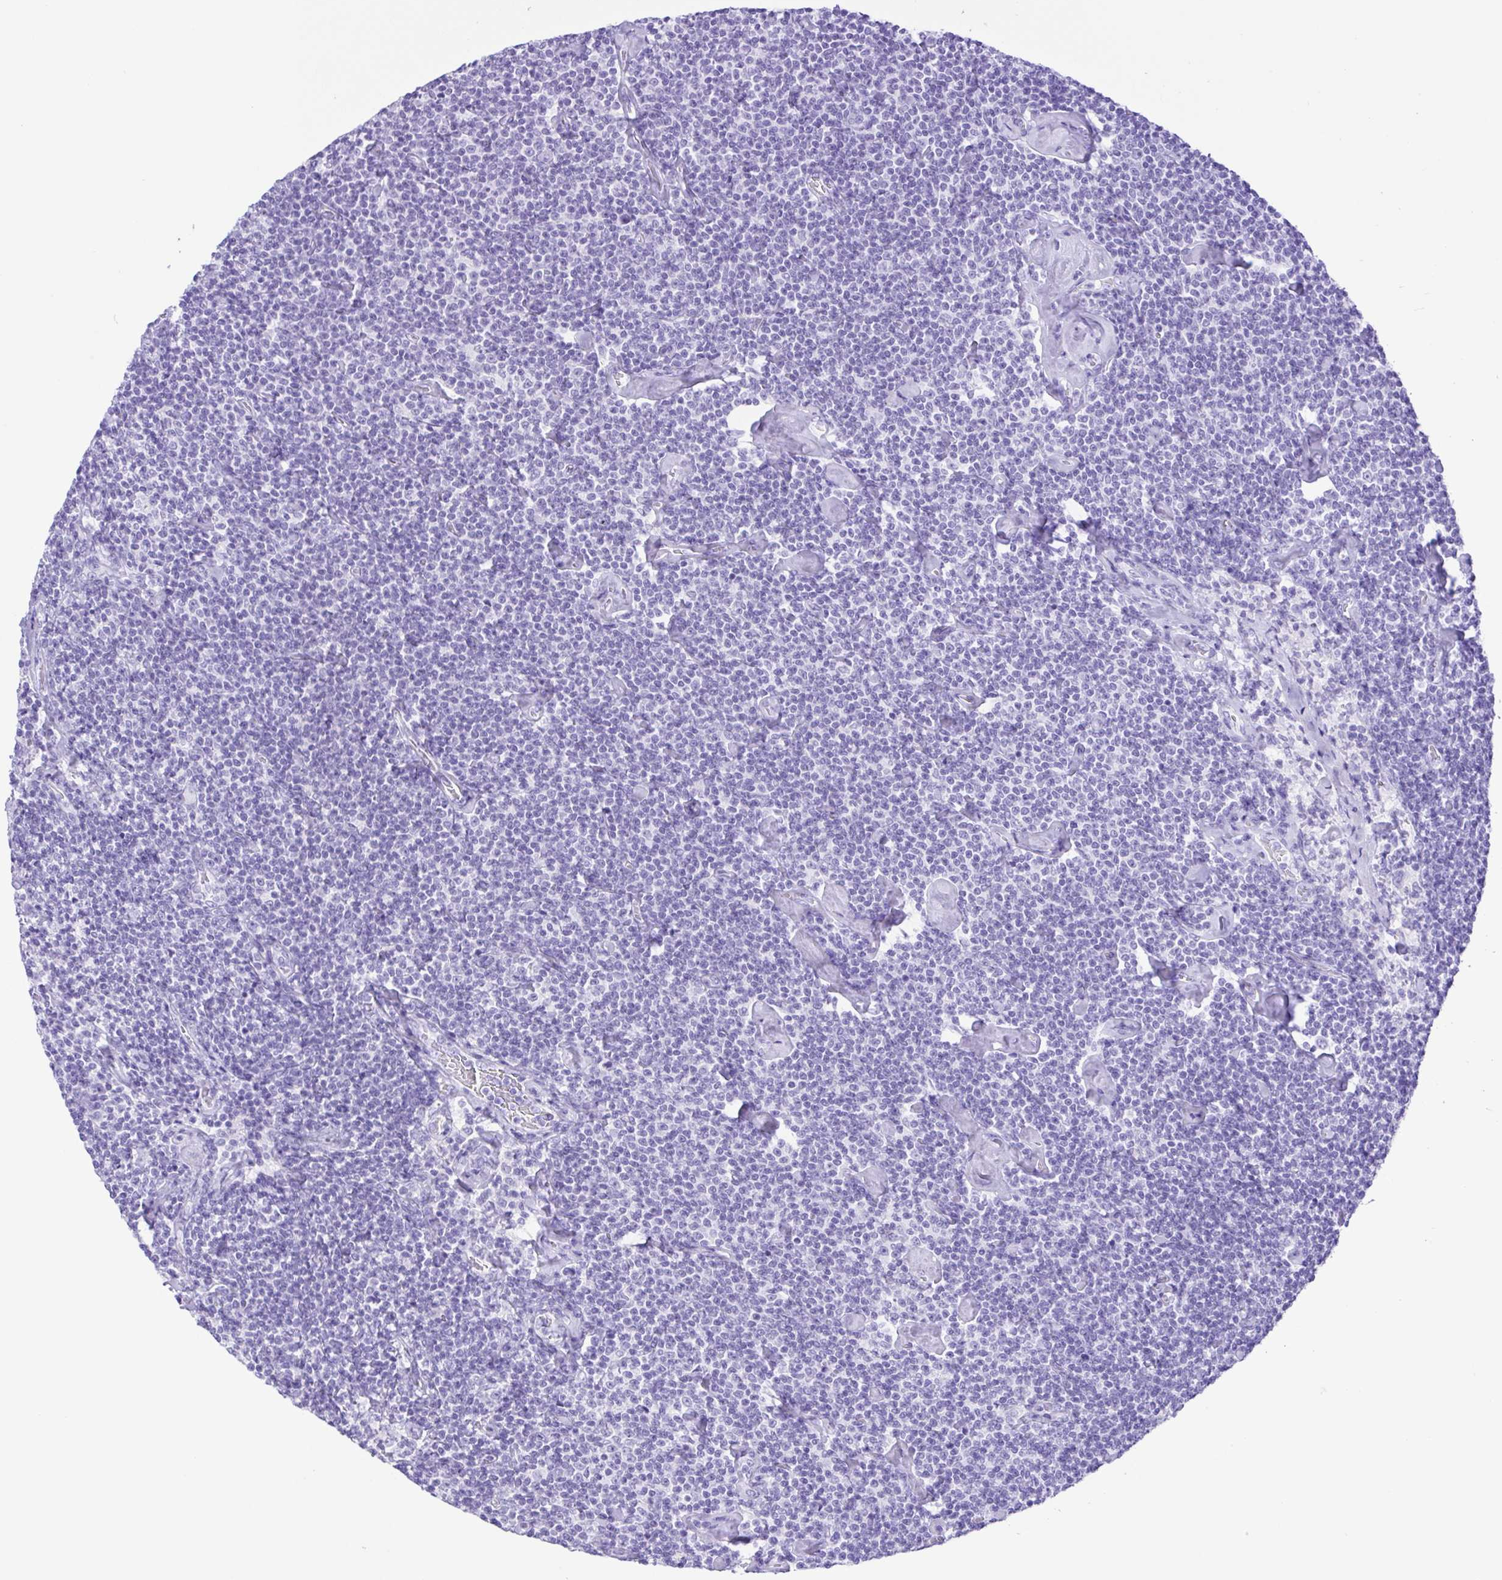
{"staining": {"intensity": "negative", "quantity": "none", "location": "none"}, "tissue": "lymphoma", "cell_type": "Tumor cells", "image_type": "cancer", "snomed": [{"axis": "morphology", "description": "Malignant lymphoma, non-Hodgkin's type, Low grade"}, {"axis": "topography", "description": "Lymph node"}], "caption": "There is no significant expression in tumor cells of low-grade malignant lymphoma, non-Hodgkin's type.", "gene": "CASP14", "patient": {"sex": "male", "age": 81}}